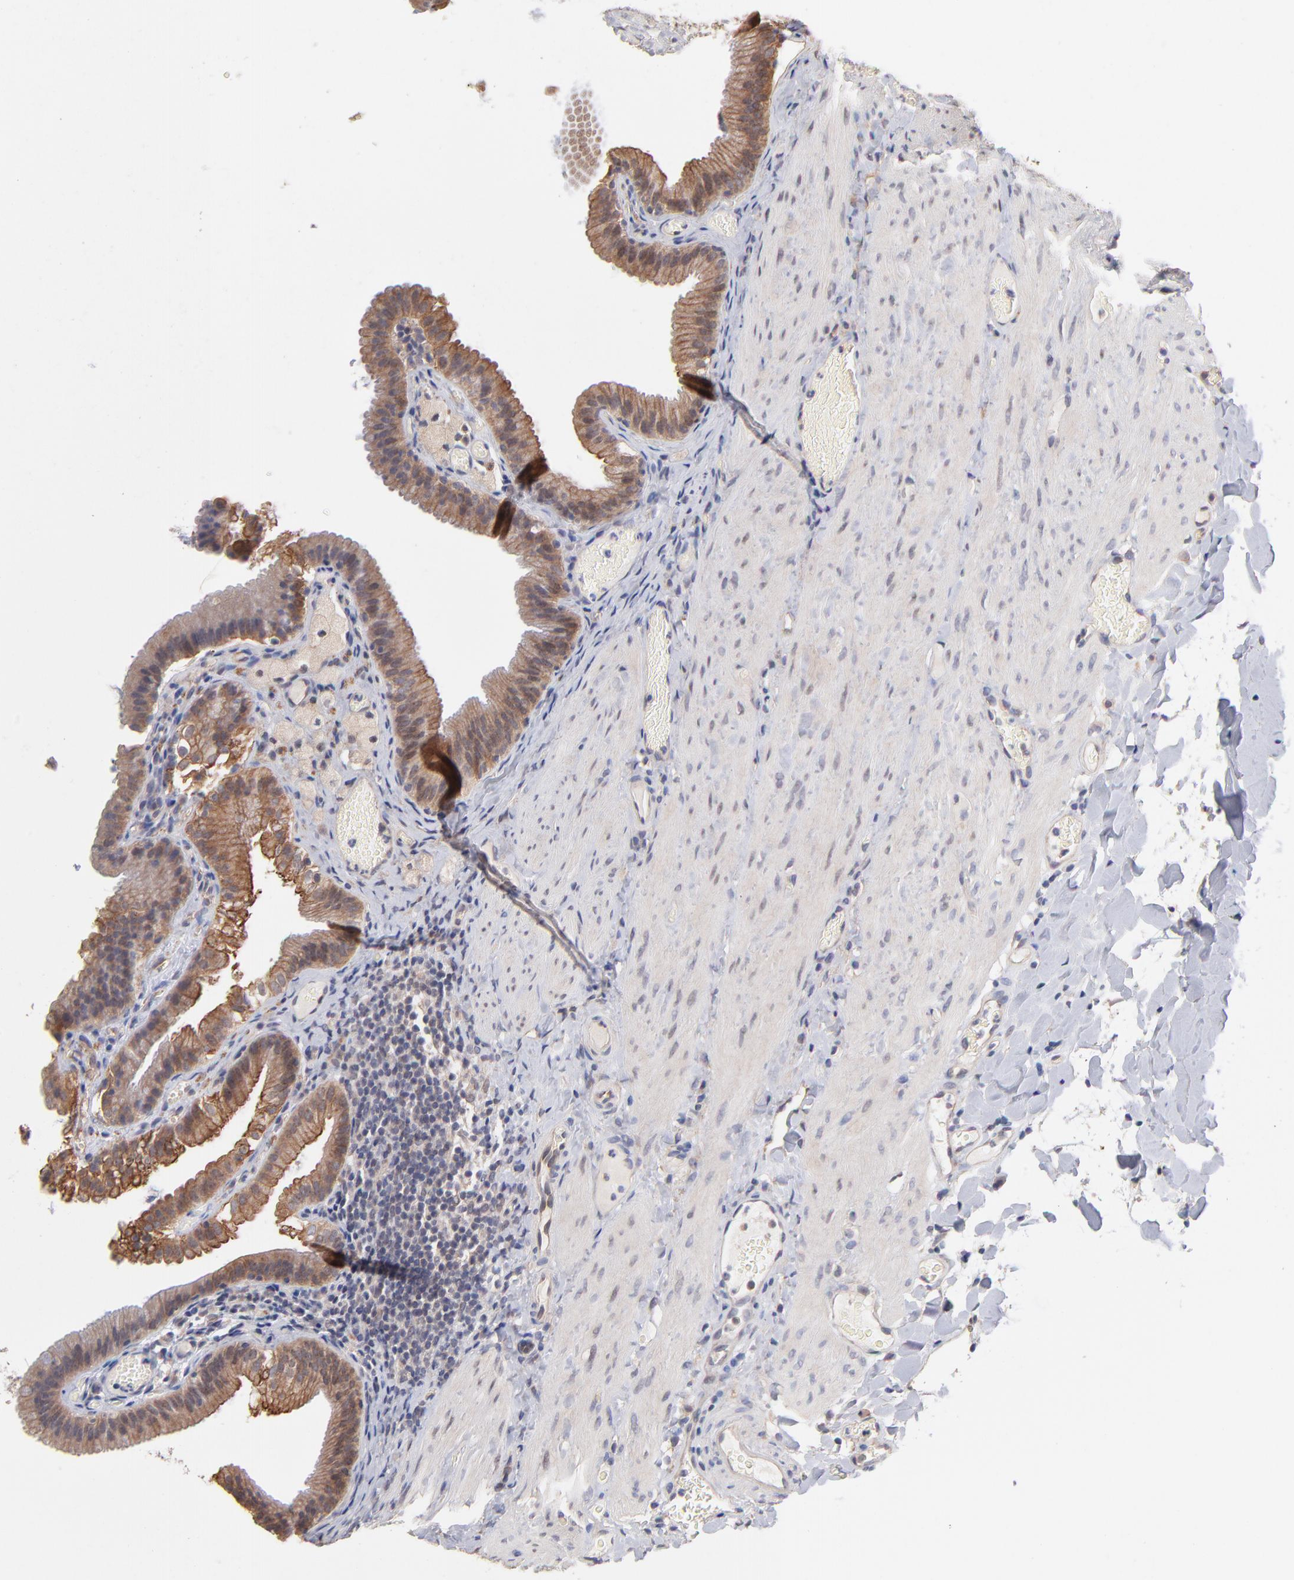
{"staining": {"intensity": "strong", "quantity": ">75%", "location": "cytoplasmic/membranous"}, "tissue": "gallbladder", "cell_type": "Glandular cells", "image_type": "normal", "snomed": [{"axis": "morphology", "description": "Normal tissue, NOS"}, {"axis": "topography", "description": "Gallbladder"}], "caption": "Immunohistochemistry (IHC) image of unremarkable gallbladder: gallbladder stained using IHC demonstrates high levels of strong protein expression localized specifically in the cytoplasmic/membranous of glandular cells, appearing as a cytoplasmic/membranous brown color.", "gene": "STAP2", "patient": {"sex": "female", "age": 24}}